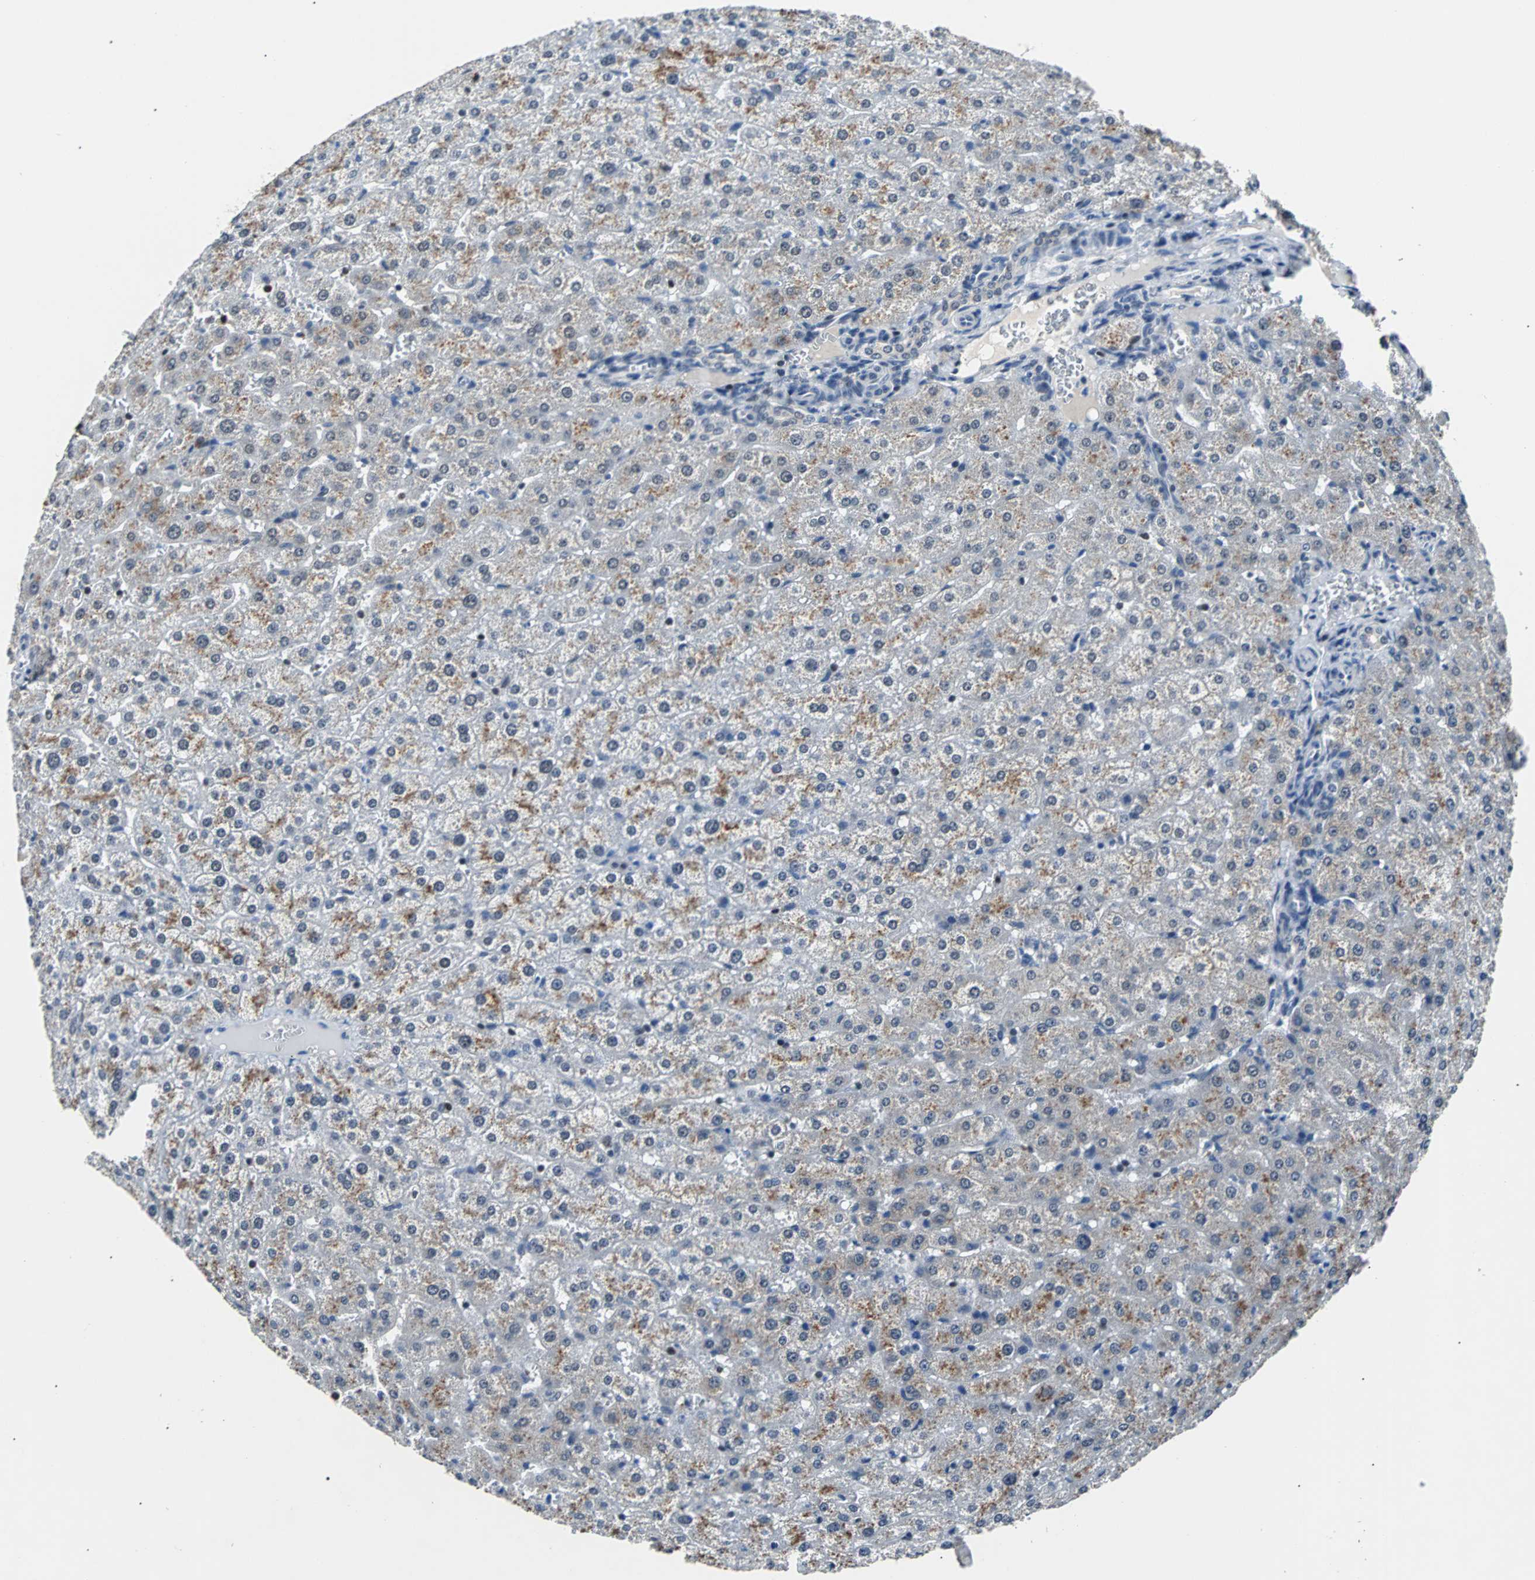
{"staining": {"intensity": "negative", "quantity": "none", "location": "none"}, "tissue": "liver", "cell_type": "Cholangiocytes", "image_type": "normal", "snomed": [{"axis": "morphology", "description": "Normal tissue, NOS"}, {"axis": "morphology", "description": "Fibrosis, NOS"}, {"axis": "topography", "description": "Liver"}], "caption": "DAB immunohistochemical staining of unremarkable liver displays no significant staining in cholangiocytes. The staining was performed using DAB to visualize the protein expression in brown, while the nuclei were stained in blue with hematoxylin (Magnification: 20x).", "gene": "USP28", "patient": {"sex": "female", "age": 29}}